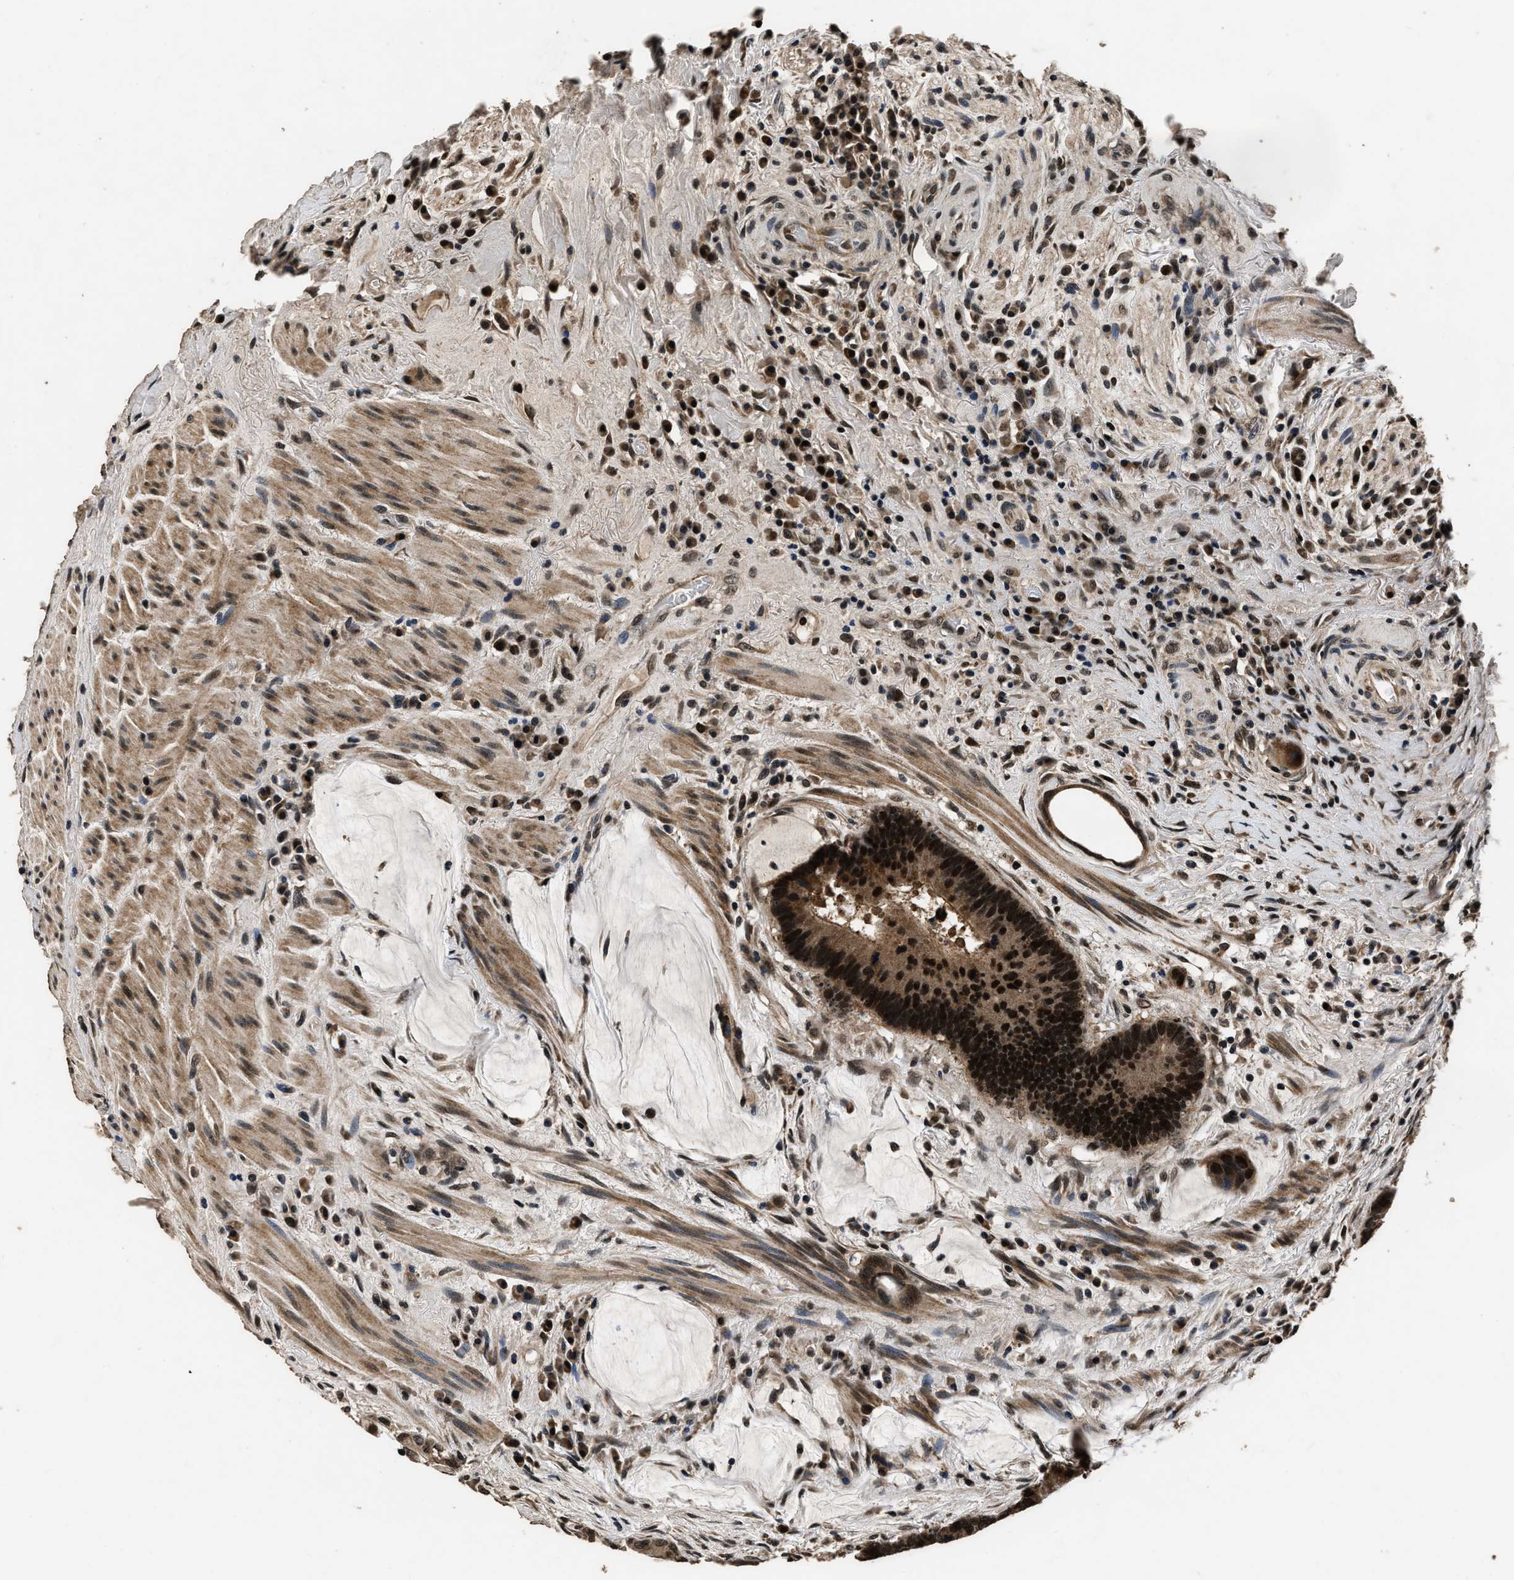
{"staining": {"intensity": "strong", "quantity": ">75%", "location": "nuclear"}, "tissue": "colorectal cancer", "cell_type": "Tumor cells", "image_type": "cancer", "snomed": [{"axis": "morphology", "description": "Adenocarcinoma, NOS"}, {"axis": "topography", "description": "Rectum"}], "caption": "Immunohistochemical staining of colorectal cancer (adenocarcinoma) exhibits strong nuclear protein staining in approximately >75% of tumor cells.", "gene": "CSTF1", "patient": {"sex": "female", "age": 89}}